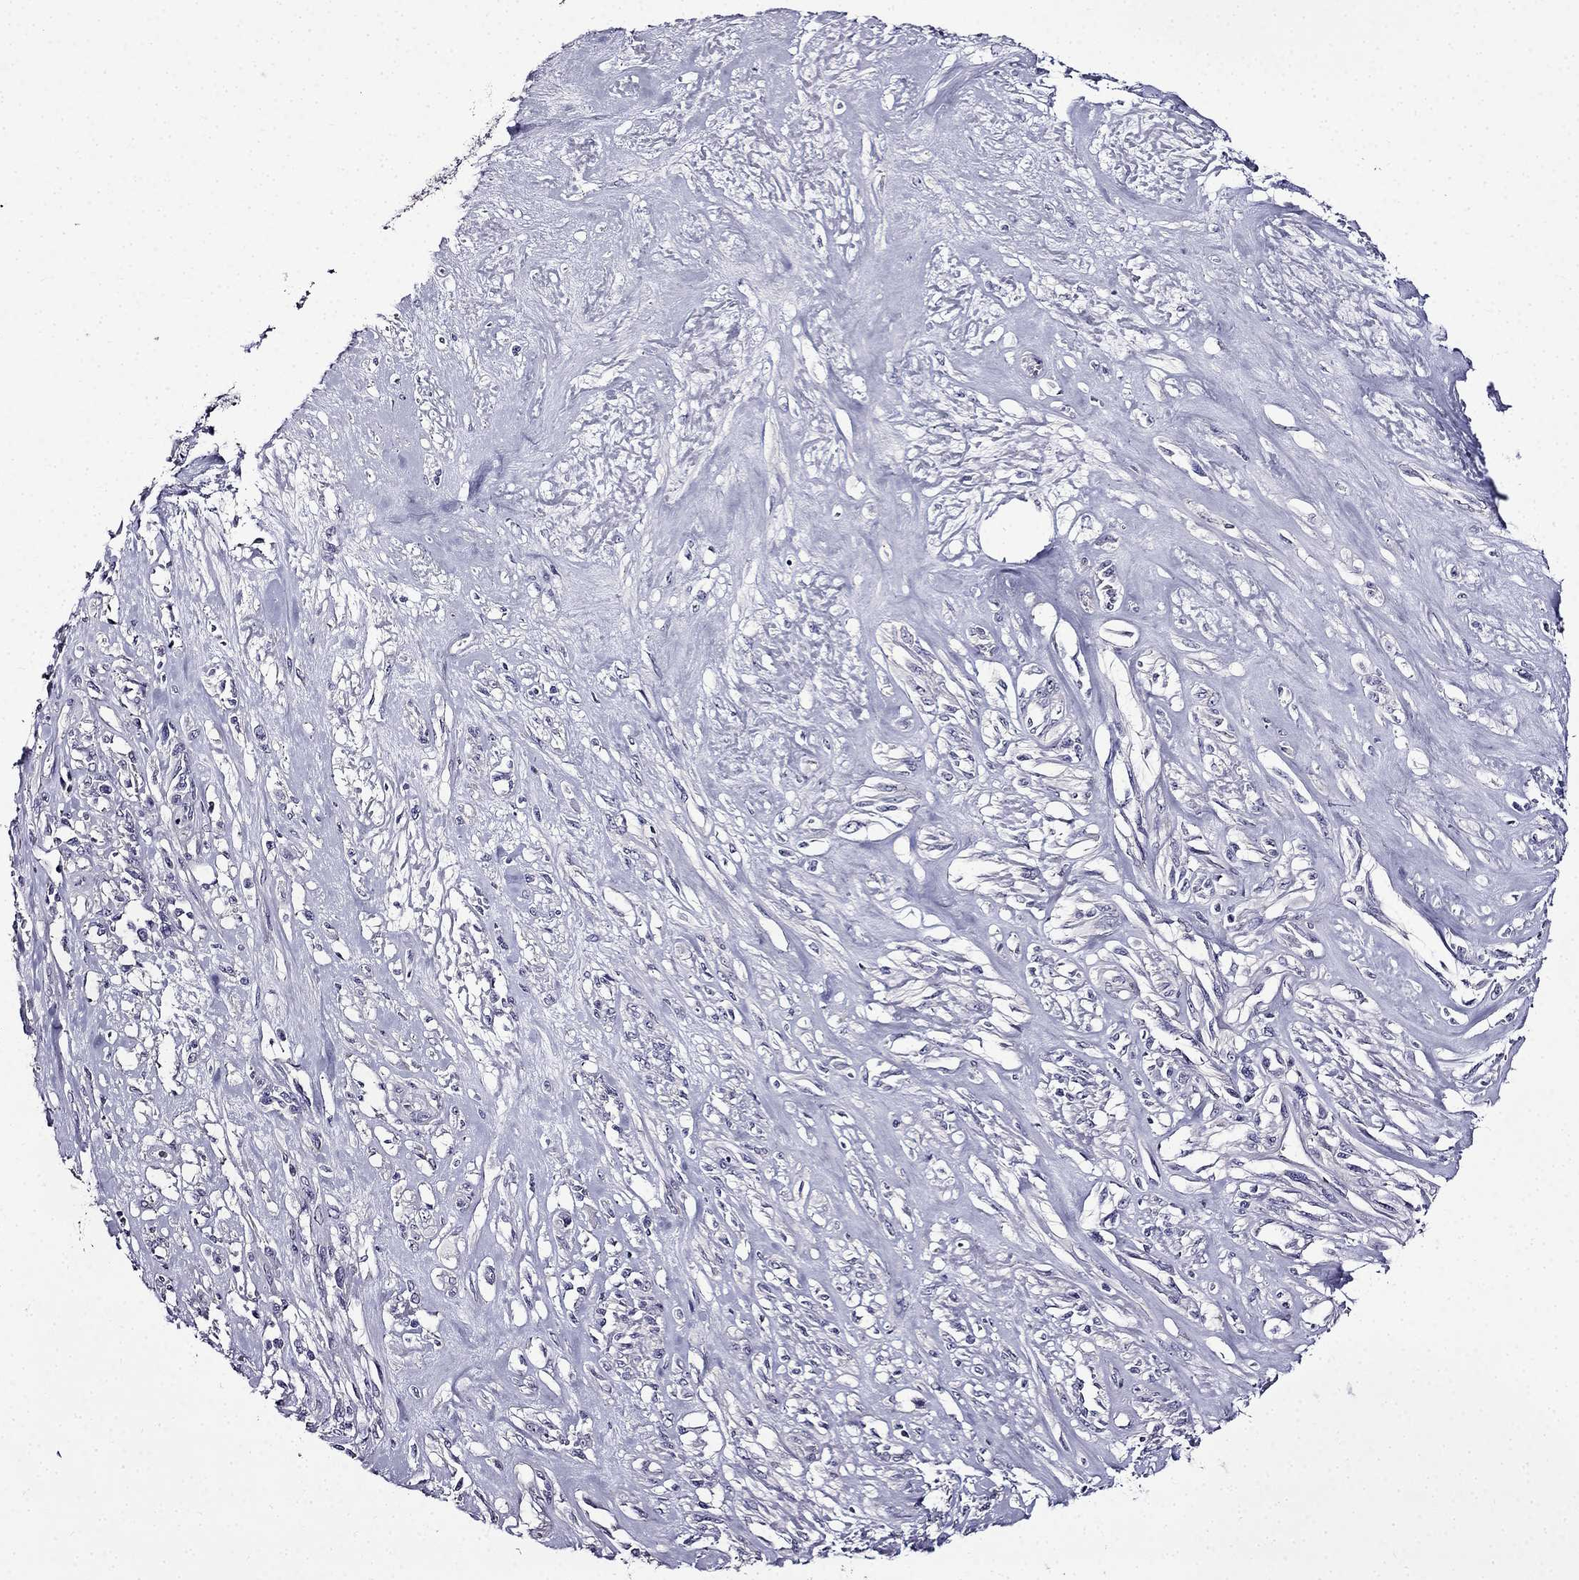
{"staining": {"intensity": "negative", "quantity": "none", "location": "none"}, "tissue": "melanoma", "cell_type": "Tumor cells", "image_type": "cancer", "snomed": [{"axis": "morphology", "description": "Malignant melanoma, NOS"}, {"axis": "topography", "description": "Skin"}], "caption": "Protein analysis of melanoma displays no significant expression in tumor cells.", "gene": "TMEM266", "patient": {"sex": "female", "age": 91}}